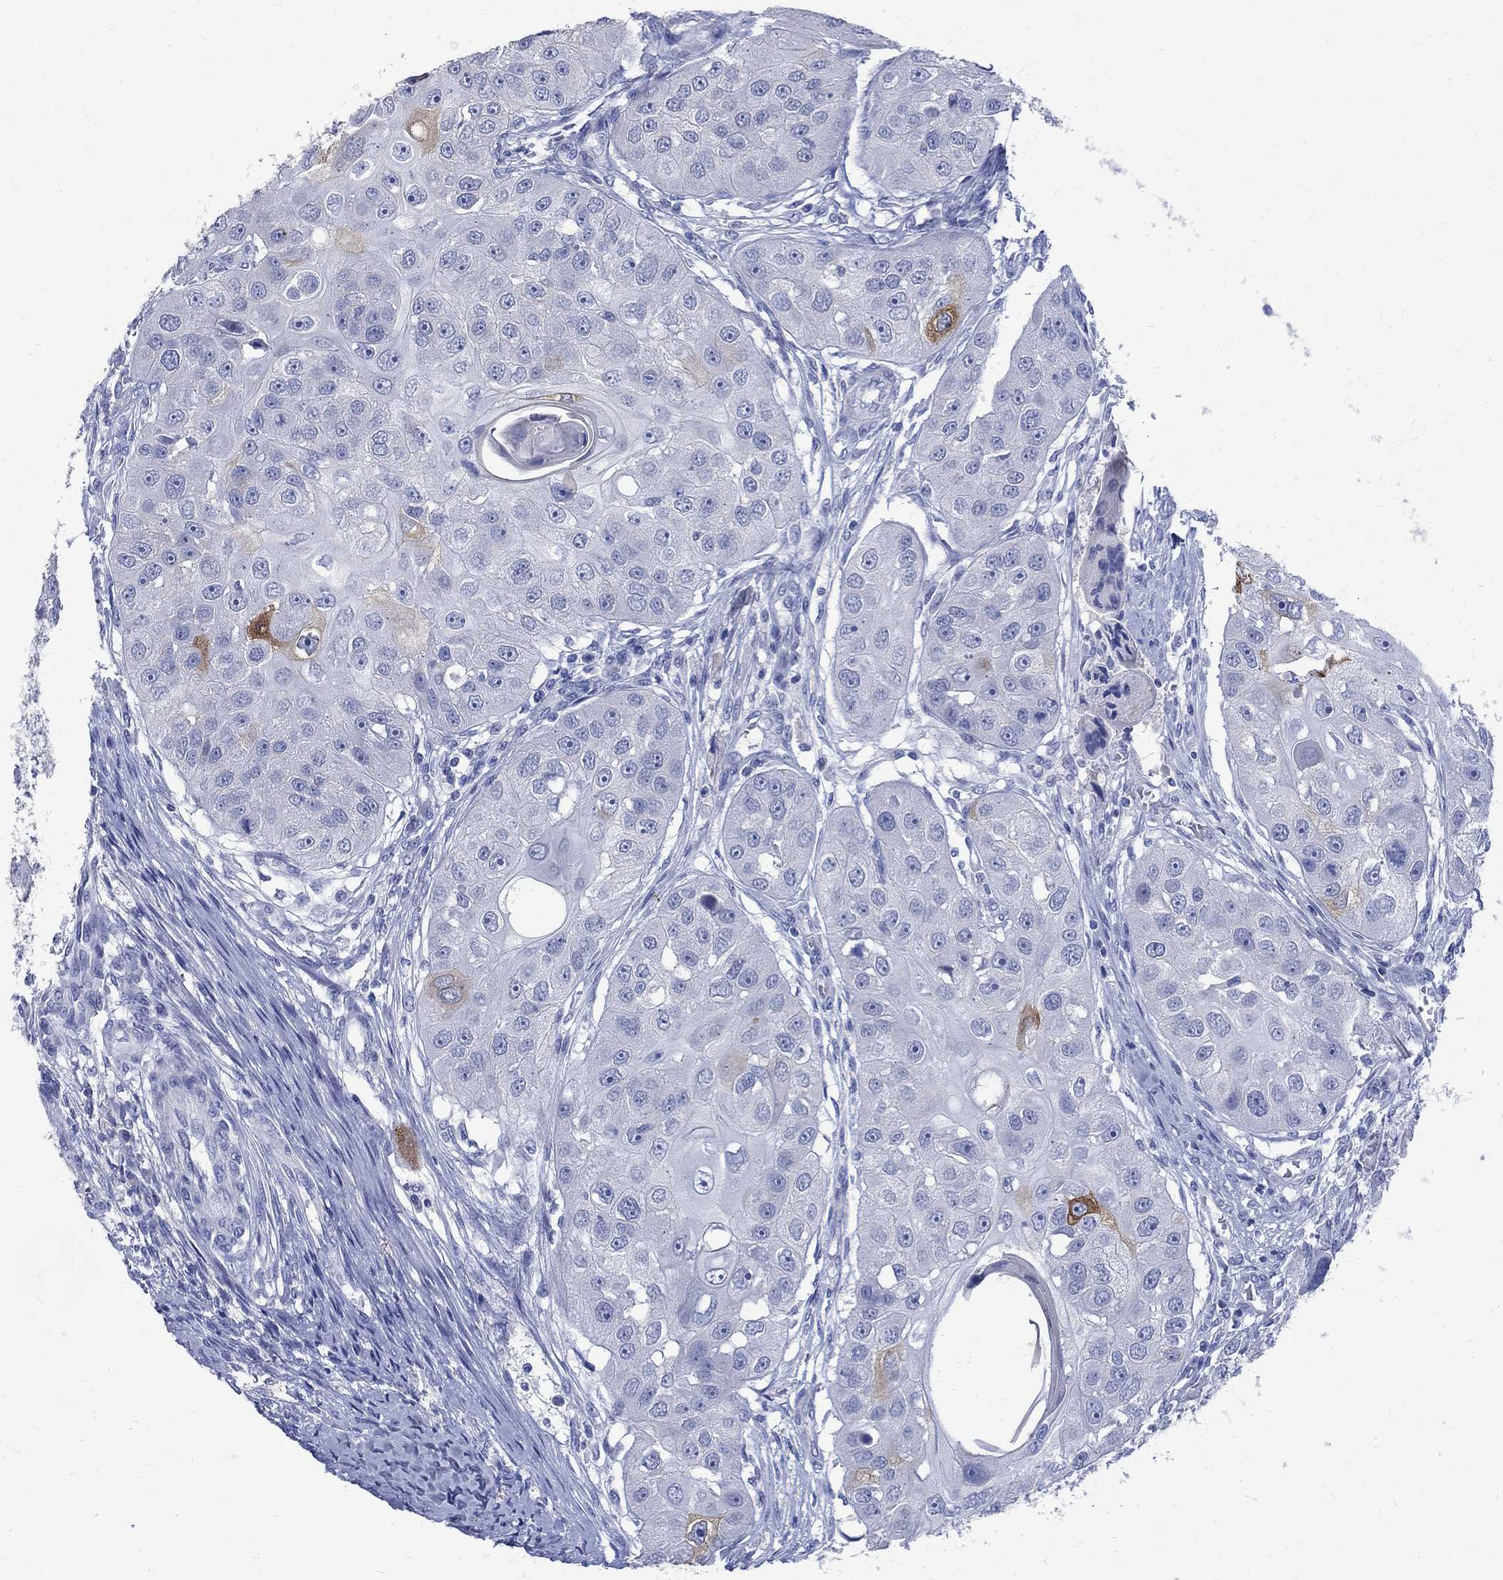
{"staining": {"intensity": "negative", "quantity": "none", "location": "none"}, "tissue": "head and neck cancer", "cell_type": "Tumor cells", "image_type": "cancer", "snomed": [{"axis": "morphology", "description": "Normal tissue, NOS"}, {"axis": "morphology", "description": "Squamous cell carcinoma, NOS"}, {"axis": "topography", "description": "Skeletal muscle"}, {"axis": "topography", "description": "Head-Neck"}], "caption": "Micrograph shows no significant protein expression in tumor cells of head and neck cancer.", "gene": "MAGEB6", "patient": {"sex": "male", "age": 51}}